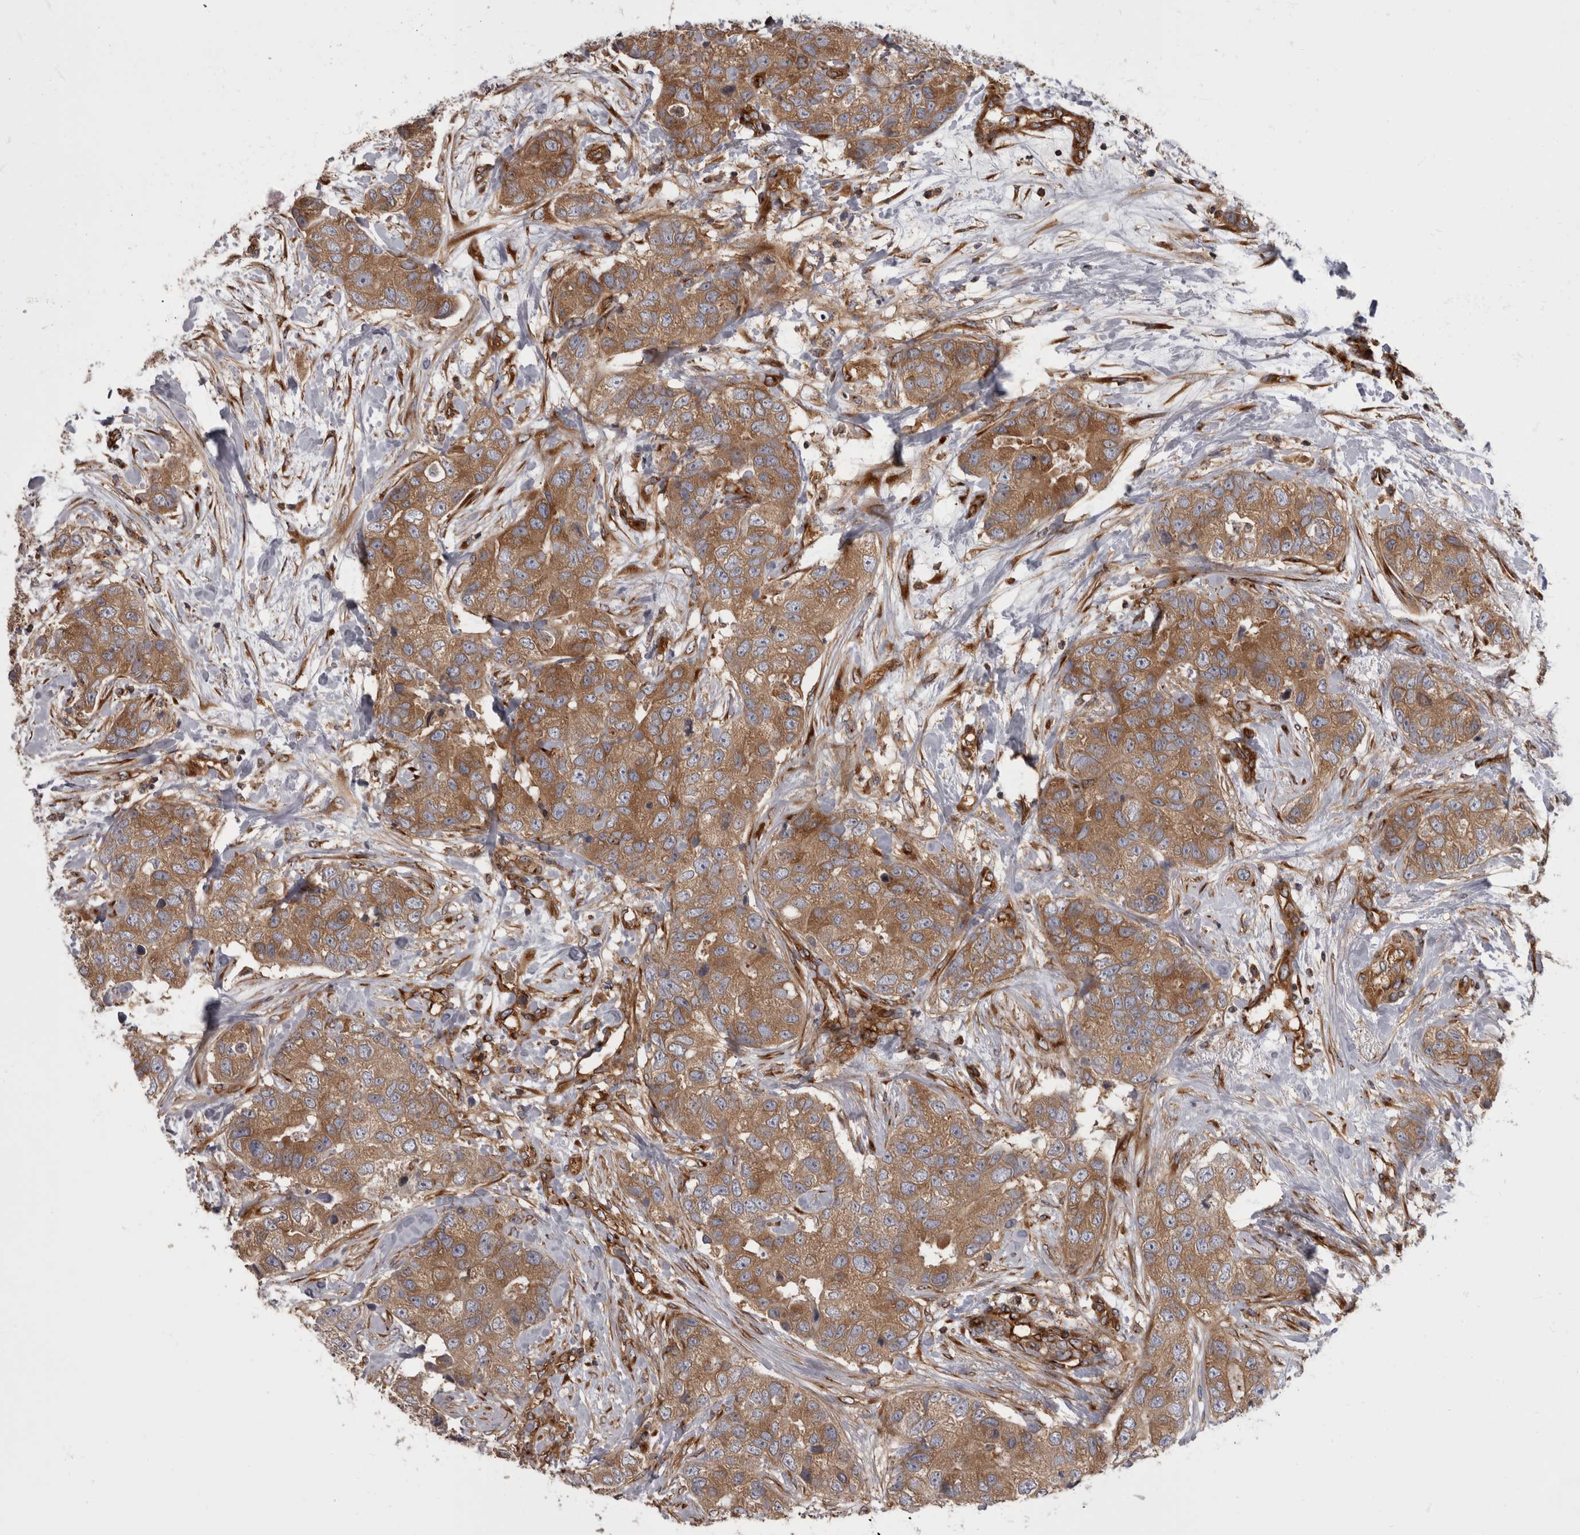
{"staining": {"intensity": "moderate", "quantity": ">75%", "location": "cytoplasmic/membranous"}, "tissue": "breast cancer", "cell_type": "Tumor cells", "image_type": "cancer", "snomed": [{"axis": "morphology", "description": "Duct carcinoma"}, {"axis": "topography", "description": "Breast"}], "caption": "A high-resolution image shows immunohistochemistry (IHC) staining of intraductal carcinoma (breast), which shows moderate cytoplasmic/membranous positivity in about >75% of tumor cells. (Stains: DAB (3,3'-diaminobenzidine) in brown, nuclei in blue, Microscopy: brightfield microscopy at high magnification).", "gene": "HOOK3", "patient": {"sex": "female", "age": 62}}